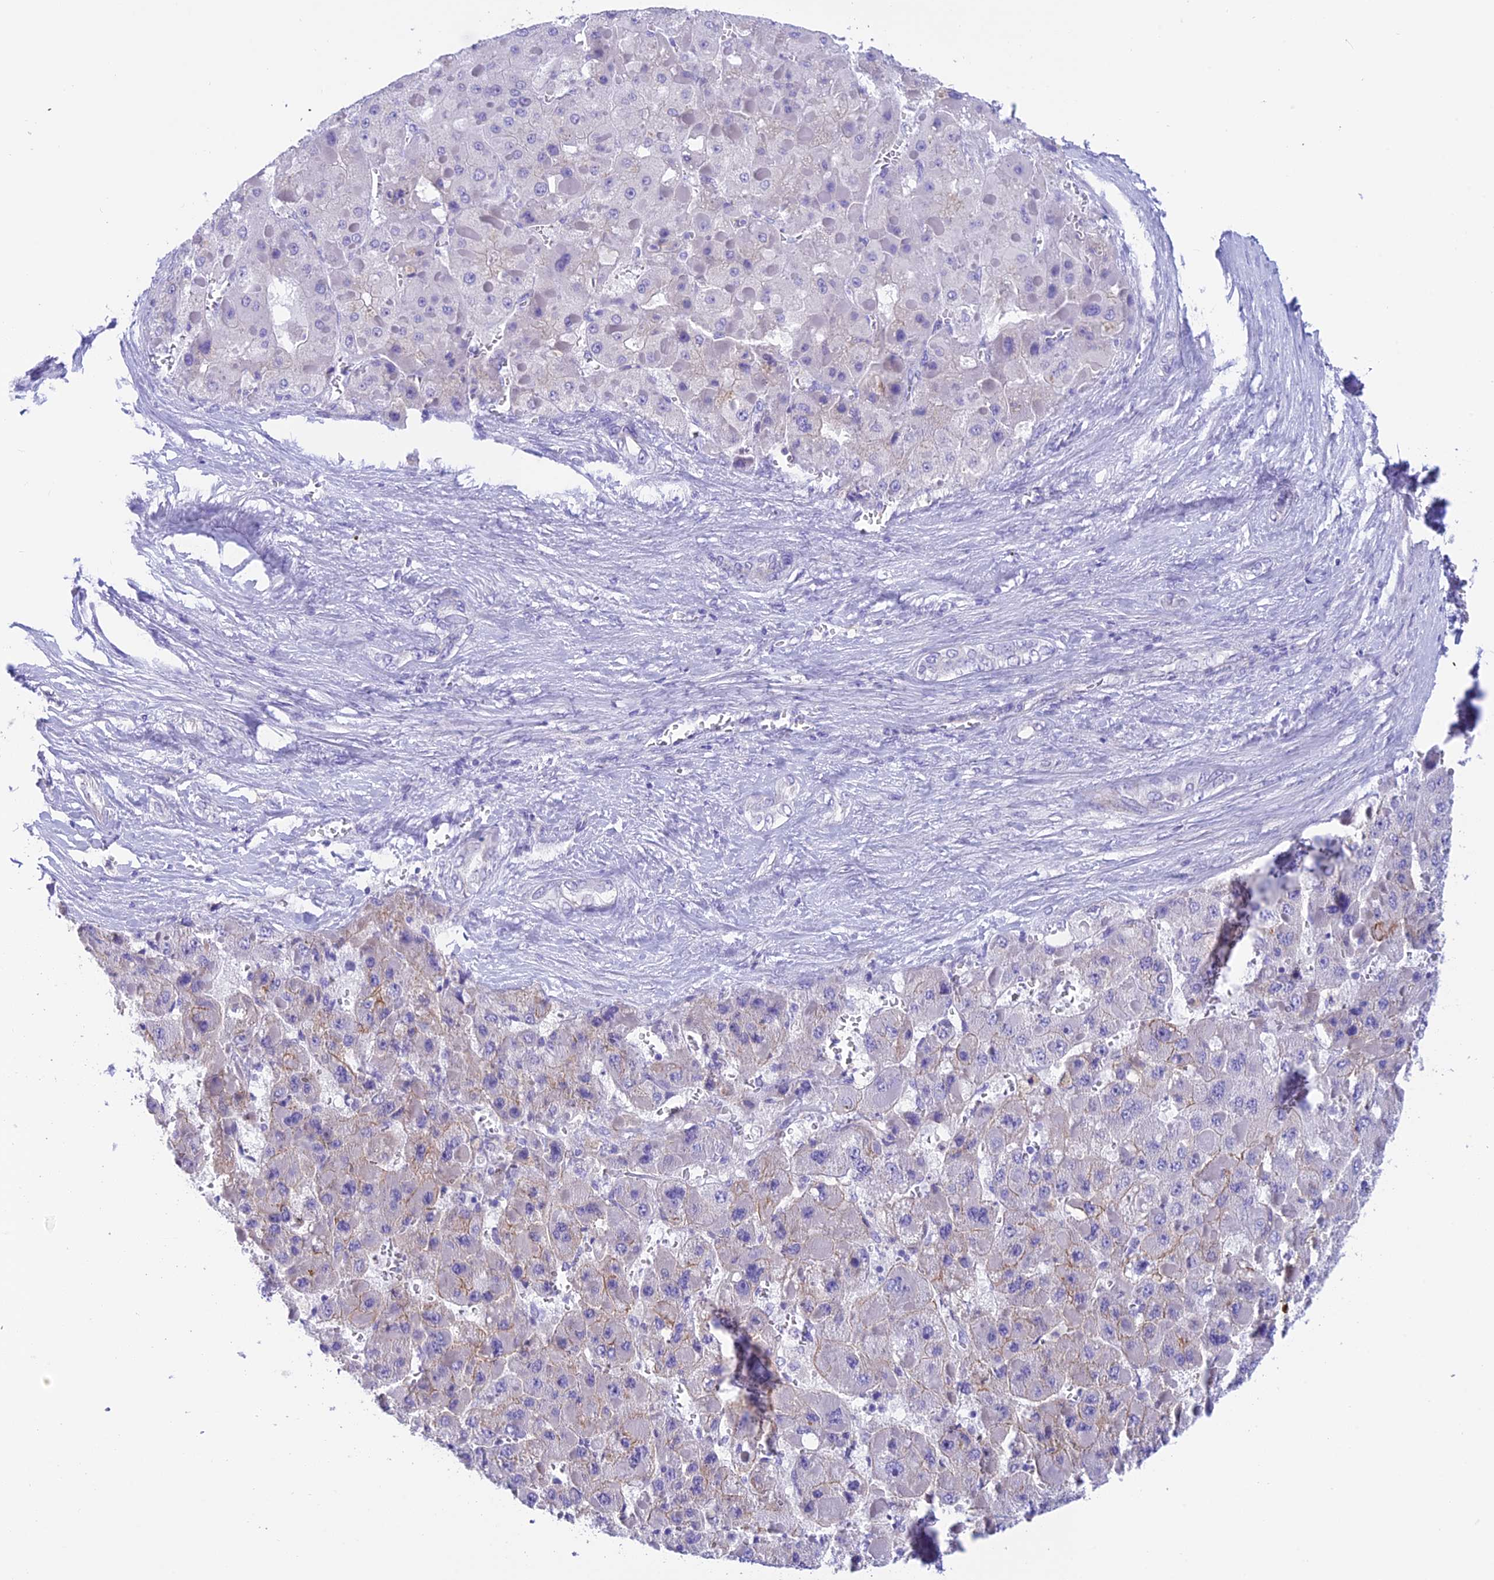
{"staining": {"intensity": "negative", "quantity": "none", "location": "none"}, "tissue": "liver cancer", "cell_type": "Tumor cells", "image_type": "cancer", "snomed": [{"axis": "morphology", "description": "Carcinoma, Hepatocellular, NOS"}, {"axis": "topography", "description": "Liver"}], "caption": "Immunohistochemistry micrograph of neoplastic tissue: liver cancer (hepatocellular carcinoma) stained with DAB shows no significant protein positivity in tumor cells.", "gene": "C17orf67", "patient": {"sex": "female", "age": 73}}